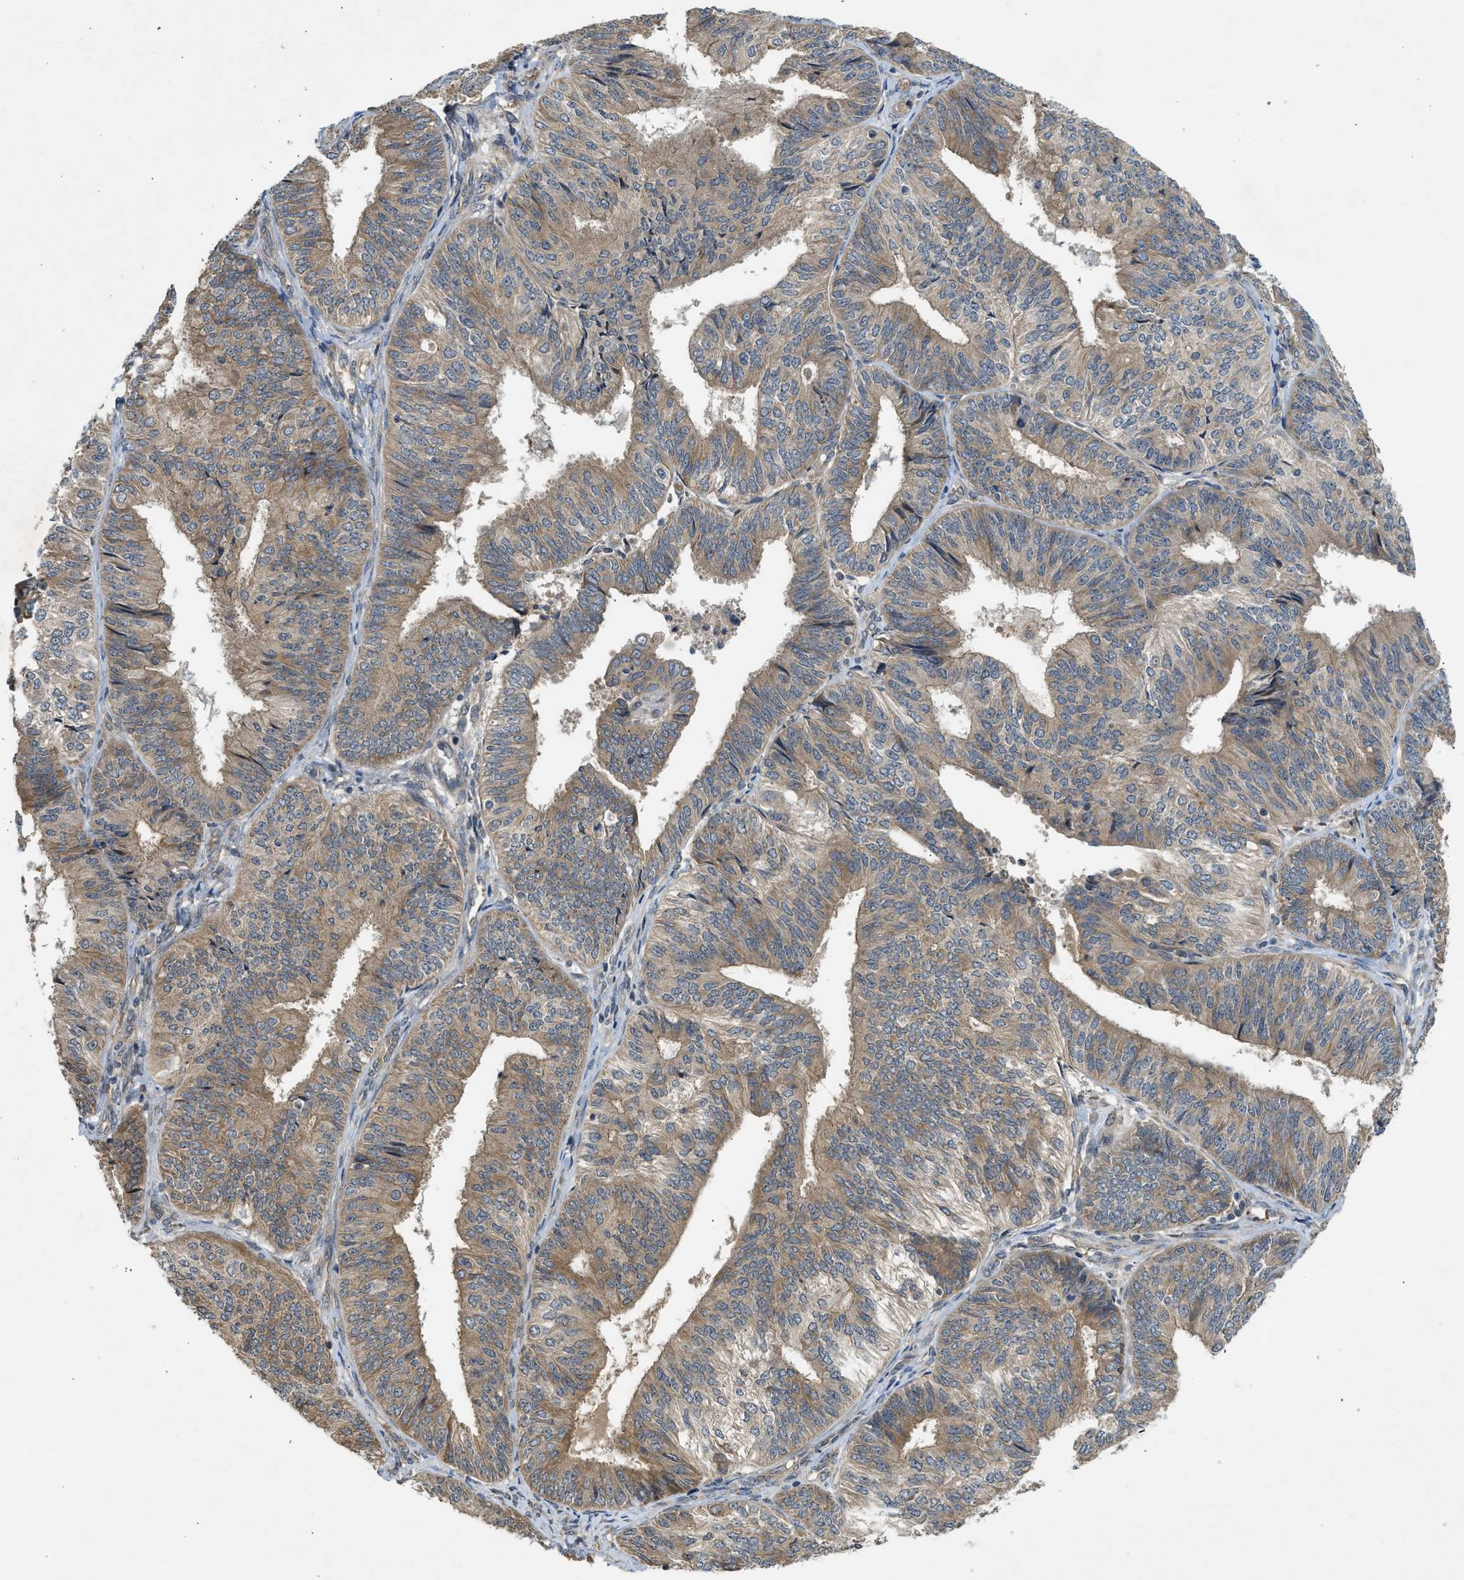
{"staining": {"intensity": "weak", "quantity": ">75%", "location": "cytoplasmic/membranous"}, "tissue": "endometrial cancer", "cell_type": "Tumor cells", "image_type": "cancer", "snomed": [{"axis": "morphology", "description": "Adenocarcinoma, NOS"}, {"axis": "topography", "description": "Endometrium"}], "caption": "Immunohistochemical staining of human endometrial cancer (adenocarcinoma) demonstrates weak cytoplasmic/membranous protein expression in approximately >75% of tumor cells. (Stains: DAB in brown, nuclei in blue, Microscopy: brightfield microscopy at high magnification).", "gene": "ADCY8", "patient": {"sex": "female", "age": 58}}